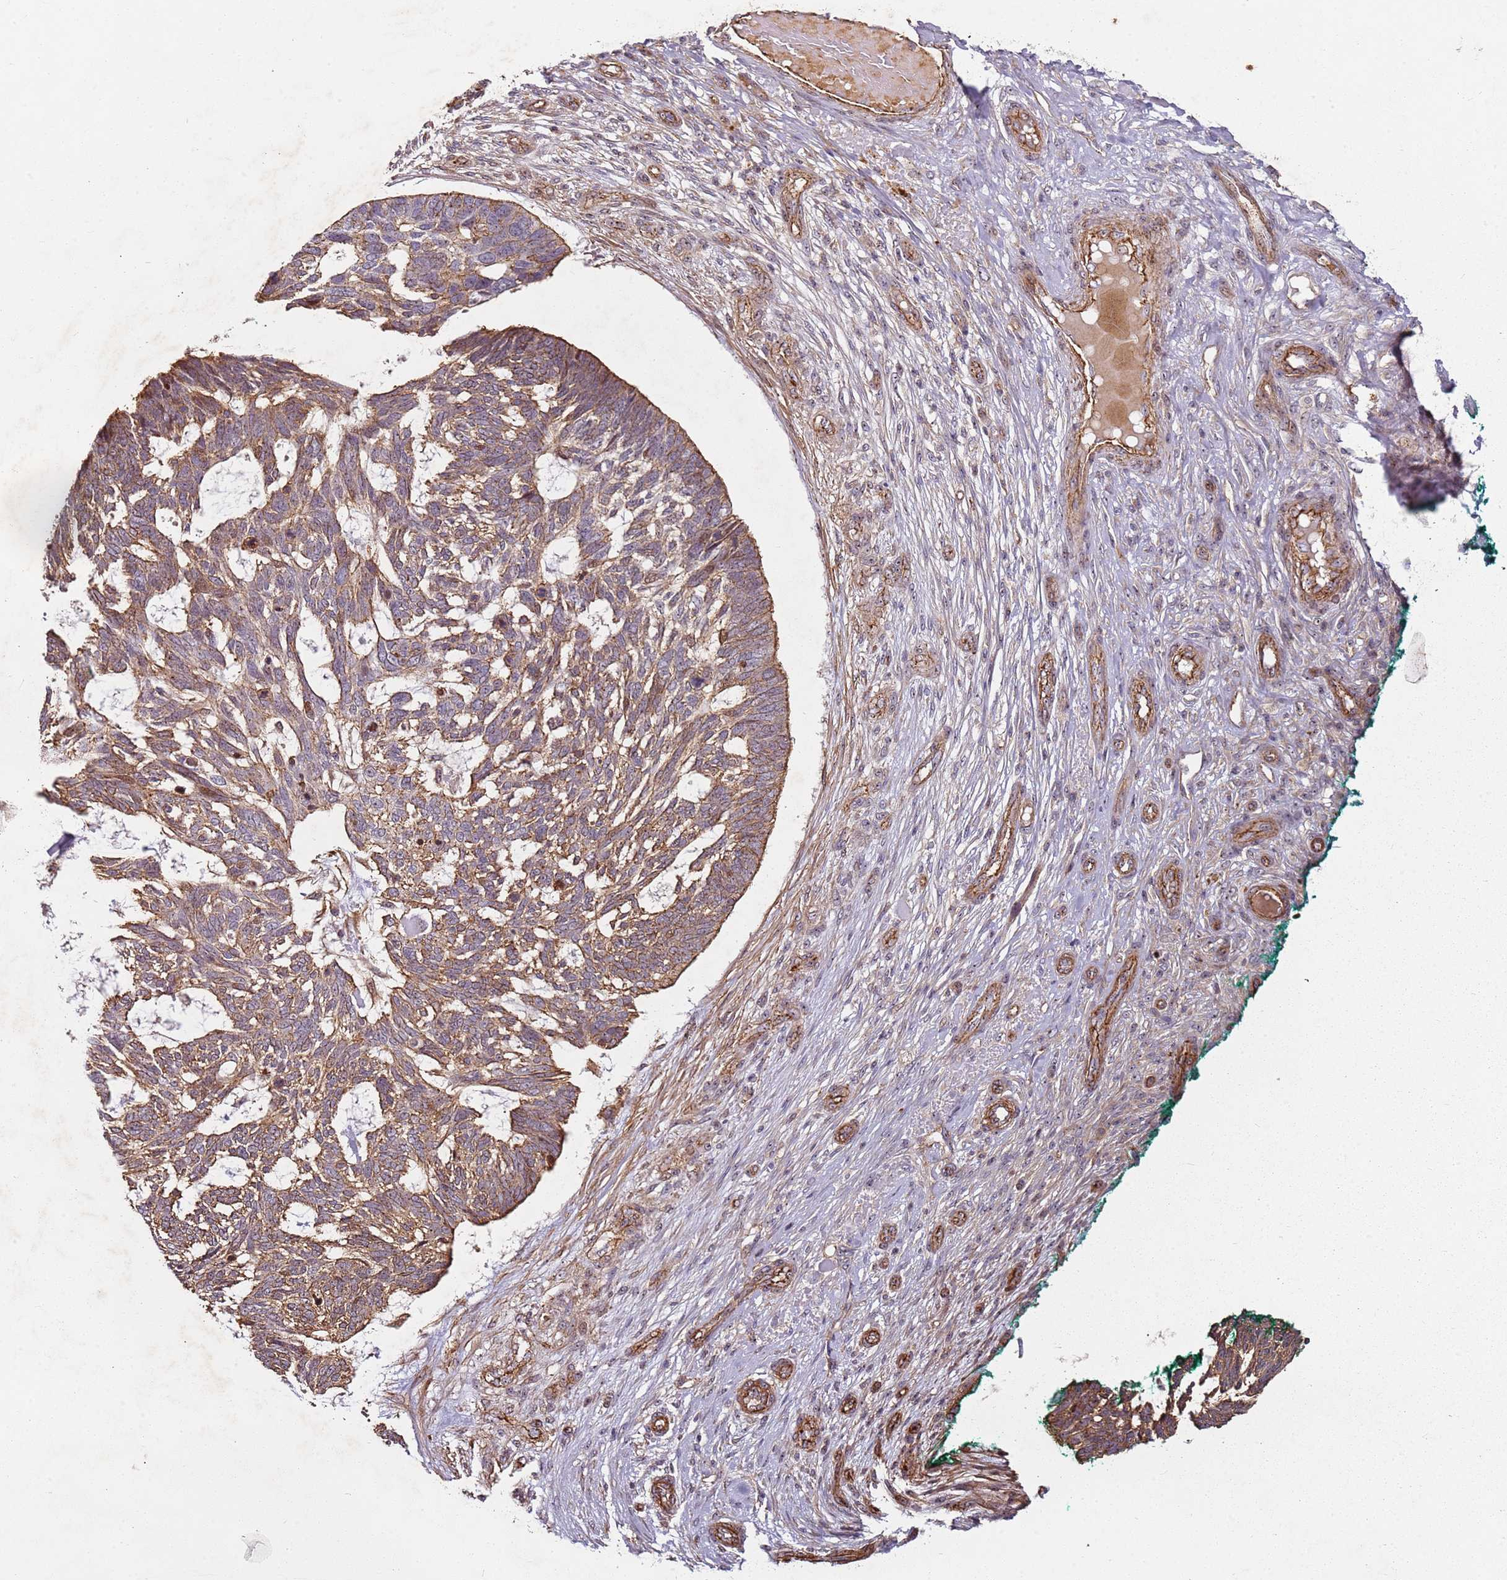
{"staining": {"intensity": "moderate", "quantity": ">75%", "location": "cytoplasmic/membranous"}, "tissue": "skin cancer", "cell_type": "Tumor cells", "image_type": "cancer", "snomed": [{"axis": "morphology", "description": "Basal cell carcinoma"}, {"axis": "topography", "description": "Skin"}], "caption": "The micrograph demonstrates staining of skin cancer (basal cell carcinoma), revealing moderate cytoplasmic/membranous protein expression (brown color) within tumor cells. (DAB = brown stain, brightfield microscopy at high magnification).", "gene": "C2CD4B", "patient": {"sex": "male", "age": 88}}